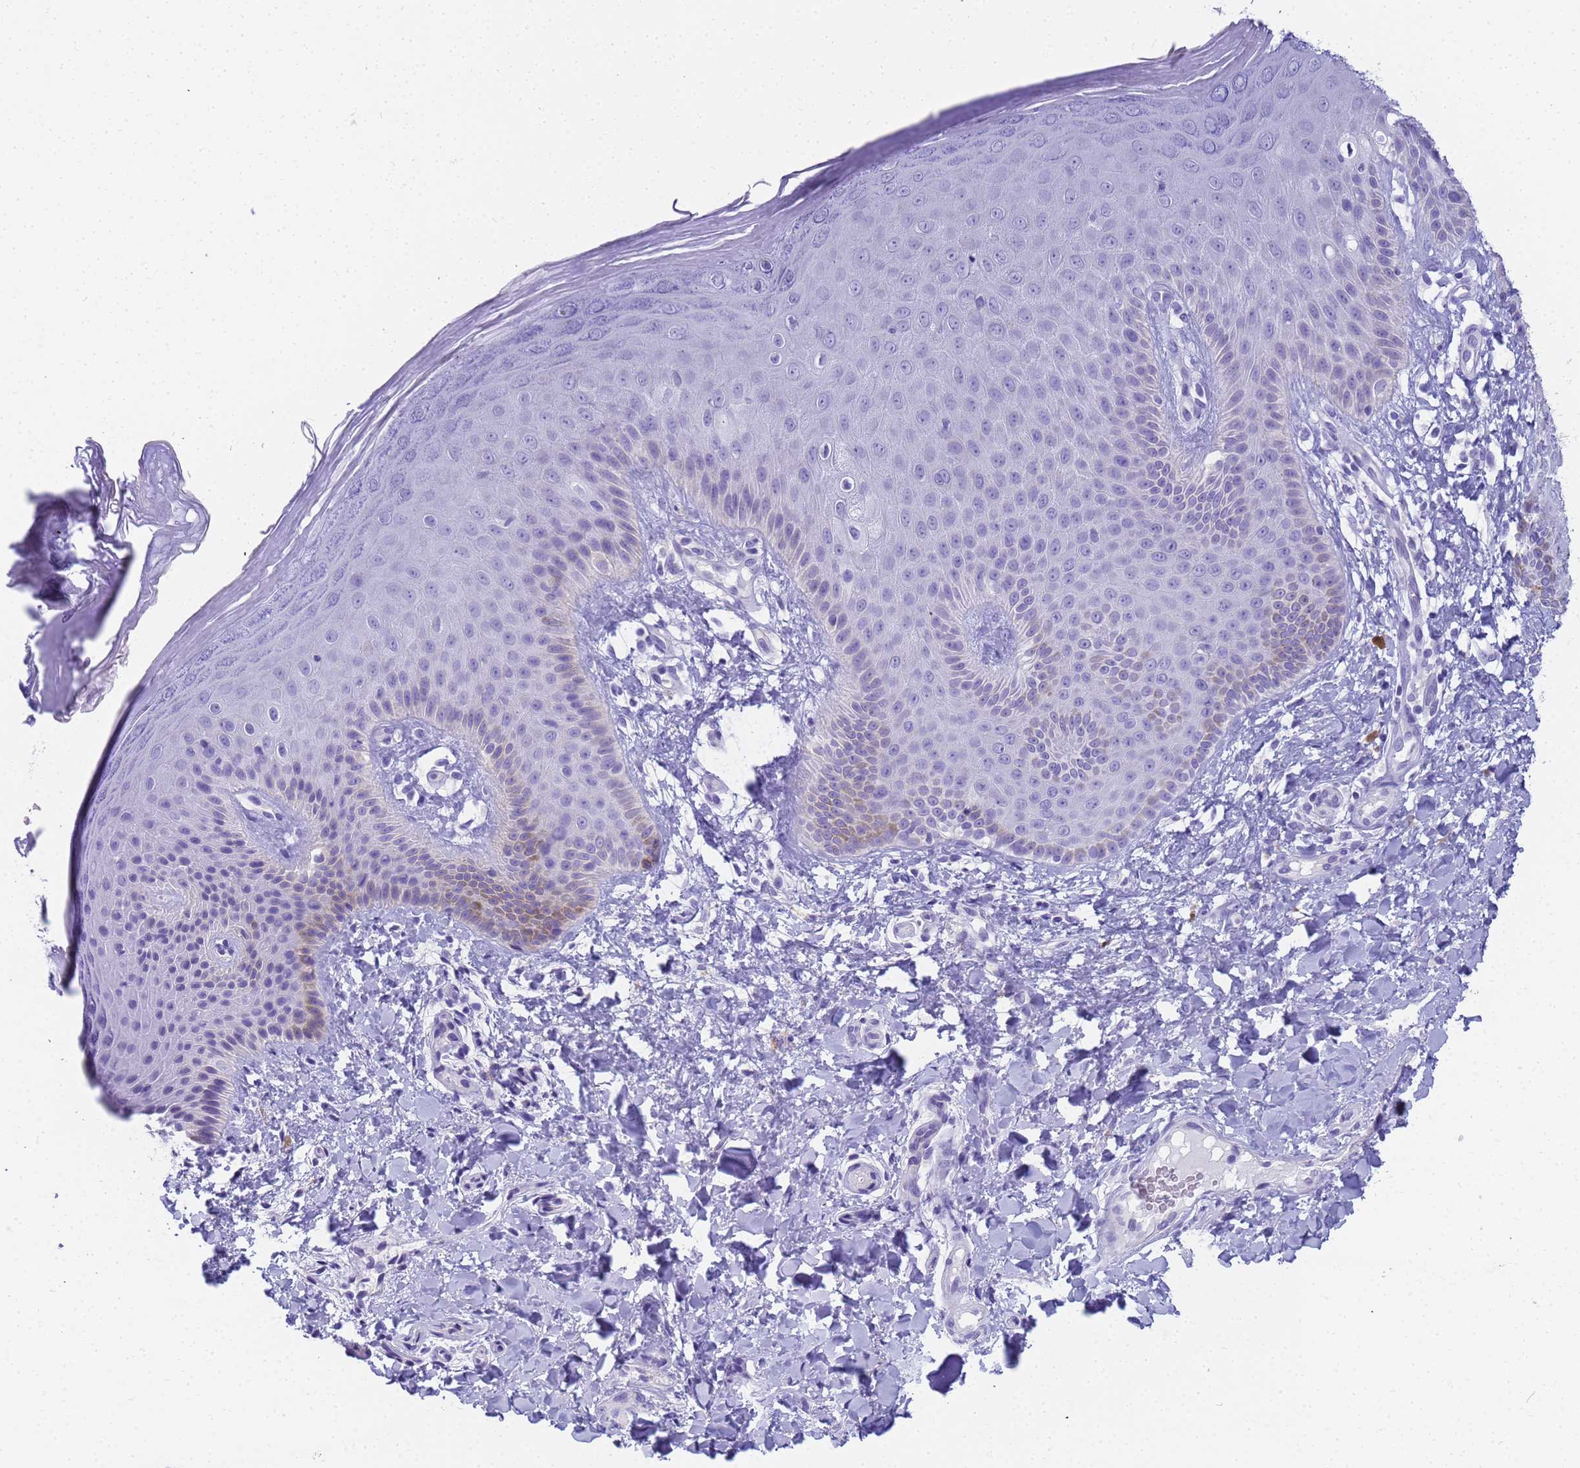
{"staining": {"intensity": "moderate", "quantity": "<25%", "location": "cytoplasmic/membranous"}, "tissue": "skin", "cell_type": "Epidermal cells", "image_type": "normal", "snomed": [{"axis": "morphology", "description": "Normal tissue, NOS"}, {"axis": "morphology", "description": "Neoplasm, malignant, NOS"}, {"axis": "topography", "description": "Anal"}], "caption": "Immunohistochemistry (DAB) staining of normal skin shows moderate cytoplasmic/membranous protein staining in approximately <25% of epidermal cells. (DAB IHC with brightfield microscopy, high magnification).", "gene": "RNASE2", "patient": {"sex": "male", "age": 47}}